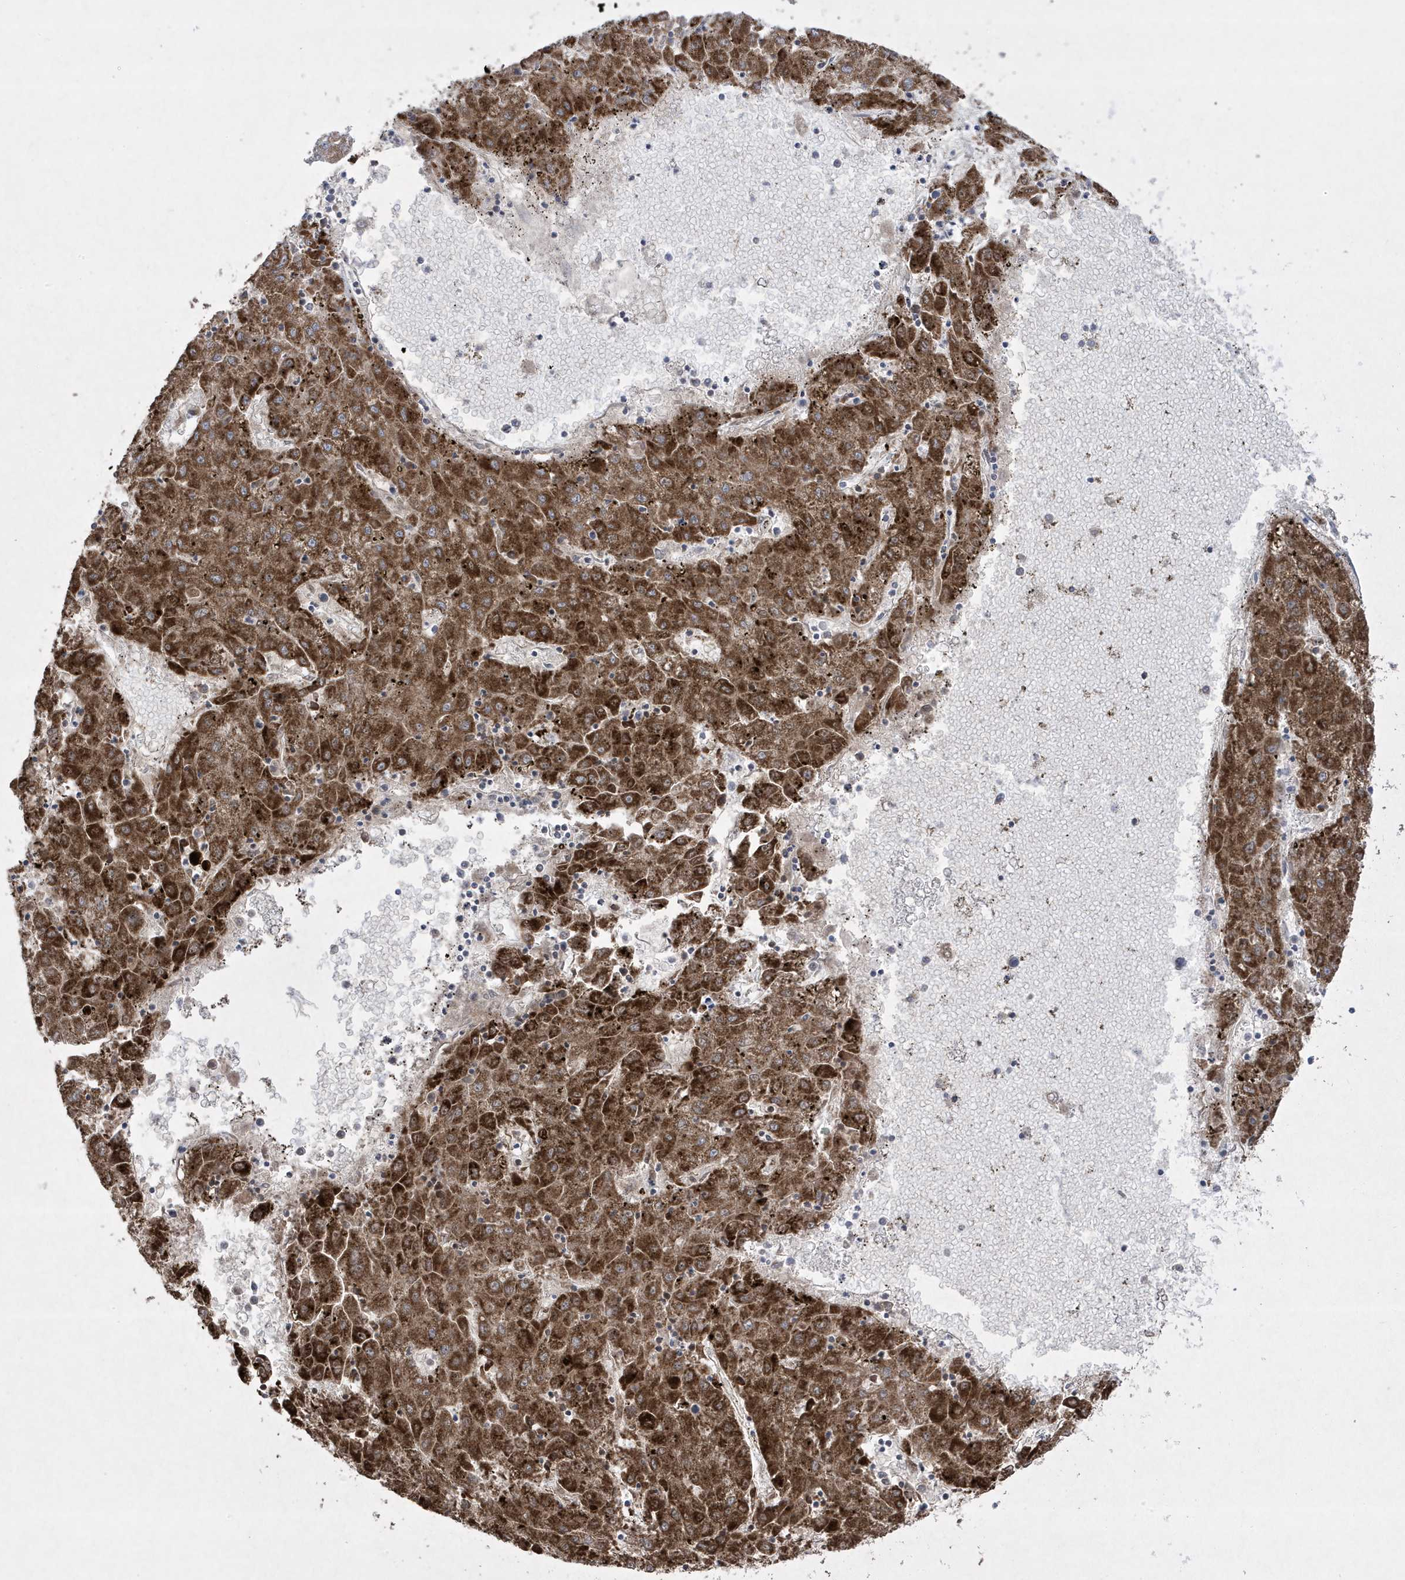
{"staining": {"intensity": "strong", "quantity": ">75%", "location": "cytoplasmic/membranous"}, "tissue": "liver cancer", "cell_type": "Tumor cells", "image_type": "cancer", "snomed": [{"axis": "morphology", "description": "Carcinoma, Hepatocellular, NOS"}, {"axis": "topography", "description": "Liver"}], "caption": "High-magnification brightfield microscopy of hepatocellular carcinoma (liver) stained with DAB (3,3'-diaminobenzidine) (brown) and counterstained with hematoxylin (blue). tumor cells exhibit strong cytoplasmic/membranous positivity is identified in approximately>75% of cells.", "gene": "ADAMTSL3", "patient": {"sex": "male", "age": 72}}